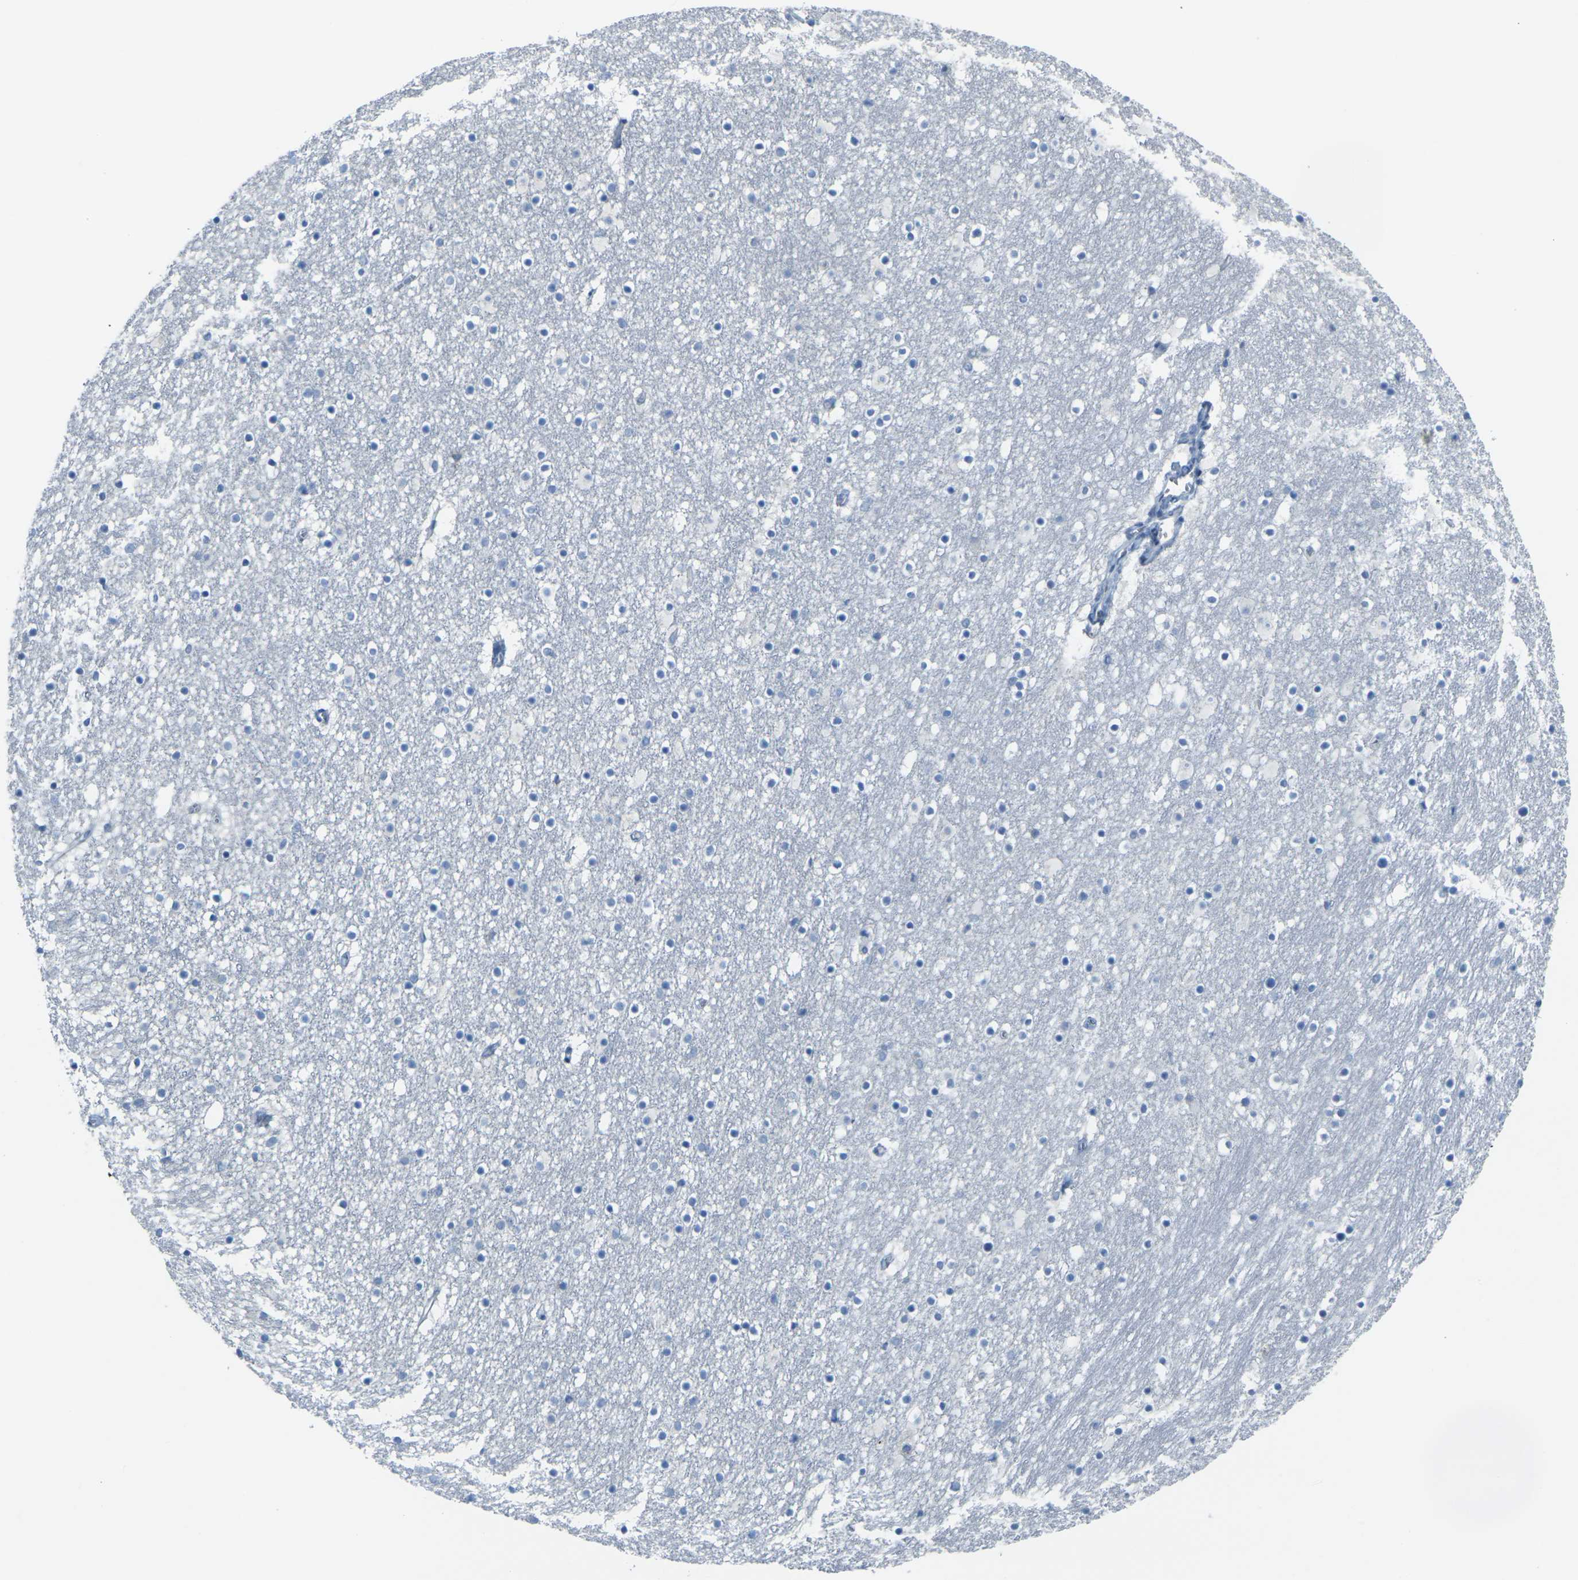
{"staining": {"intensity": "negative", "quantity": "none", "location": "none"}, "tissue": "caudate", "cell_type": "Glial cells", "image_type": "normal", "snomed": [{"axis": "morphology", "description": "Normal tissue, NOS"}, {"axis": "topography", "description": "Lateral ventricle wall"}], "caption": "Protein analysis of benign caudate shows no significant expression in glial cells. (DAB (3,3'-diaminobenzidine) immunohistochemistry with hematoxylin counter stain).", "gene": "ANKRD46", "patient": {"sex": "male", "age": 45}}